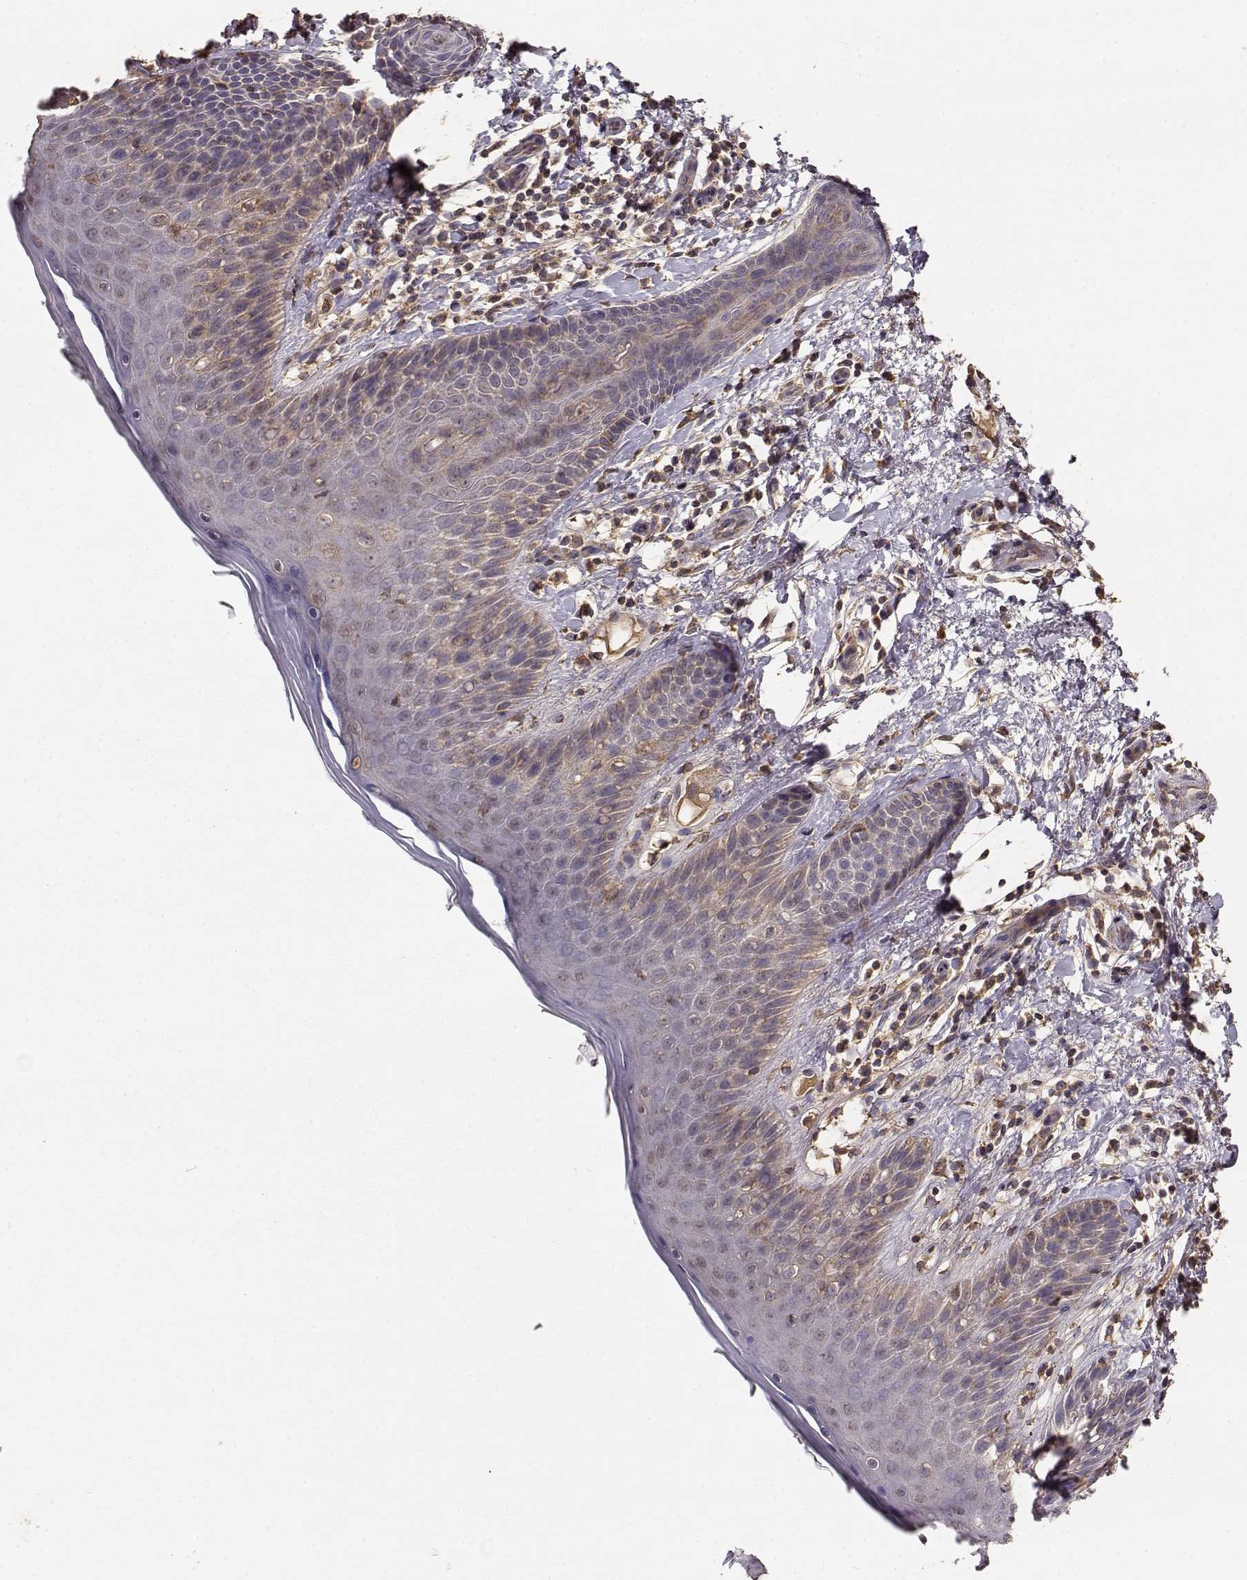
{"staining": {"intensity": "weak", "quantity": "25%-75%", "location": "cytoplasmic/membranous"}, "tissue": "skin", "cell_type": "Epidermal cells", "image_type": "normal", "snomed": [{"axis": "morphology", "description": "Normal tissue, NOS"}, {"axis": "topography", "description": "Anal"}], "caption": "Weak cytoplasmic/membranous expression for a protein is identified in about 25%-75% of epidermal cells of benign skin using immunohistochemistry.", "gene": "TARS3", "patient": {"sex": "male", "age": 36}}